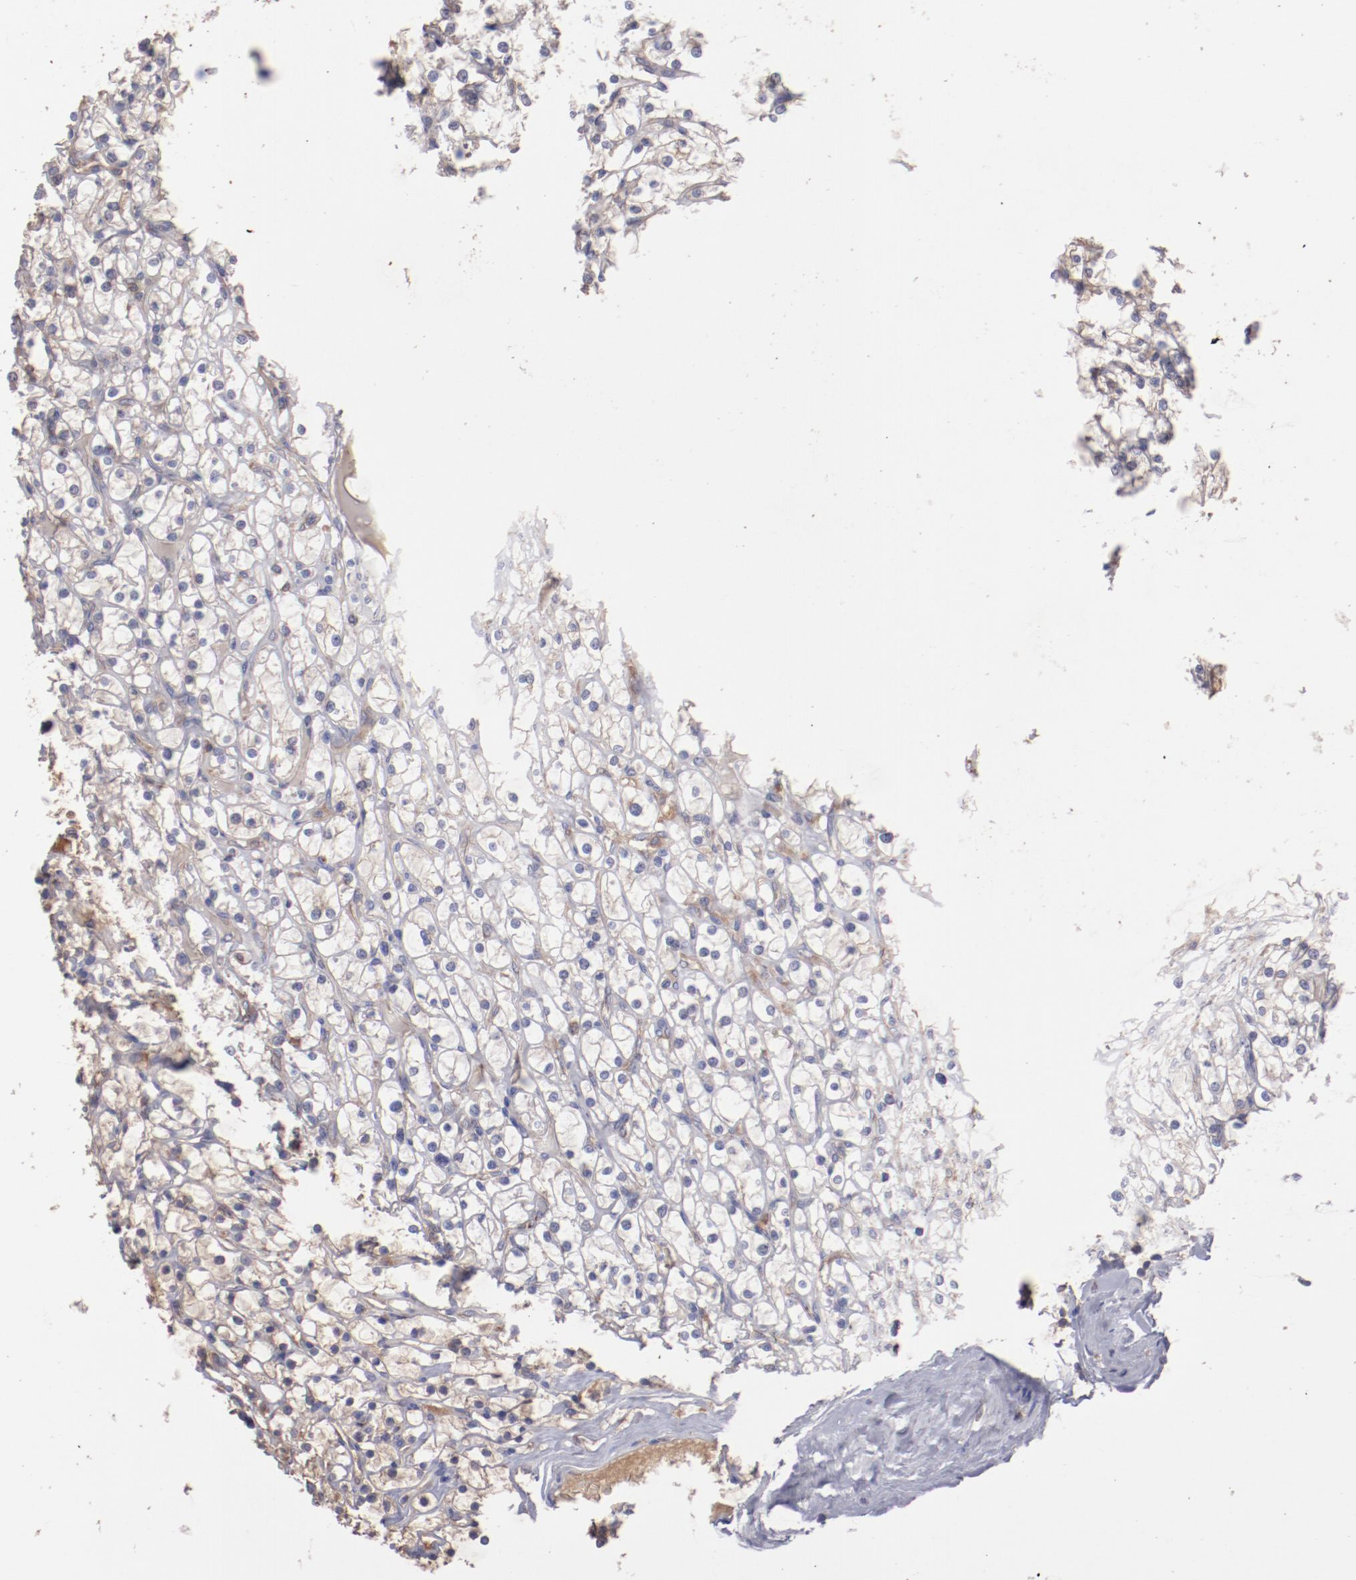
{"staining": {"intensity": "negative", "quantity": "none", "location": "none"}, "tissue": "renal cancer", "cell_type": "Tumor cells", "image_type": "cancer", "snomed": [{"axis": "morphology", "description": "Adenocarcinoma, NOS"}, {"axis": "topography", "description": "Kidney"}], "caption": "Immunohistochemistry (IHC) image of renal cancer stained for a protein (brown), which shows no staining in tumor cells. (DAB immunohistochemistry (IHC), high magnification).", "gene": "NFKBIE", "patient": {"sex": "female", "age": 73}}